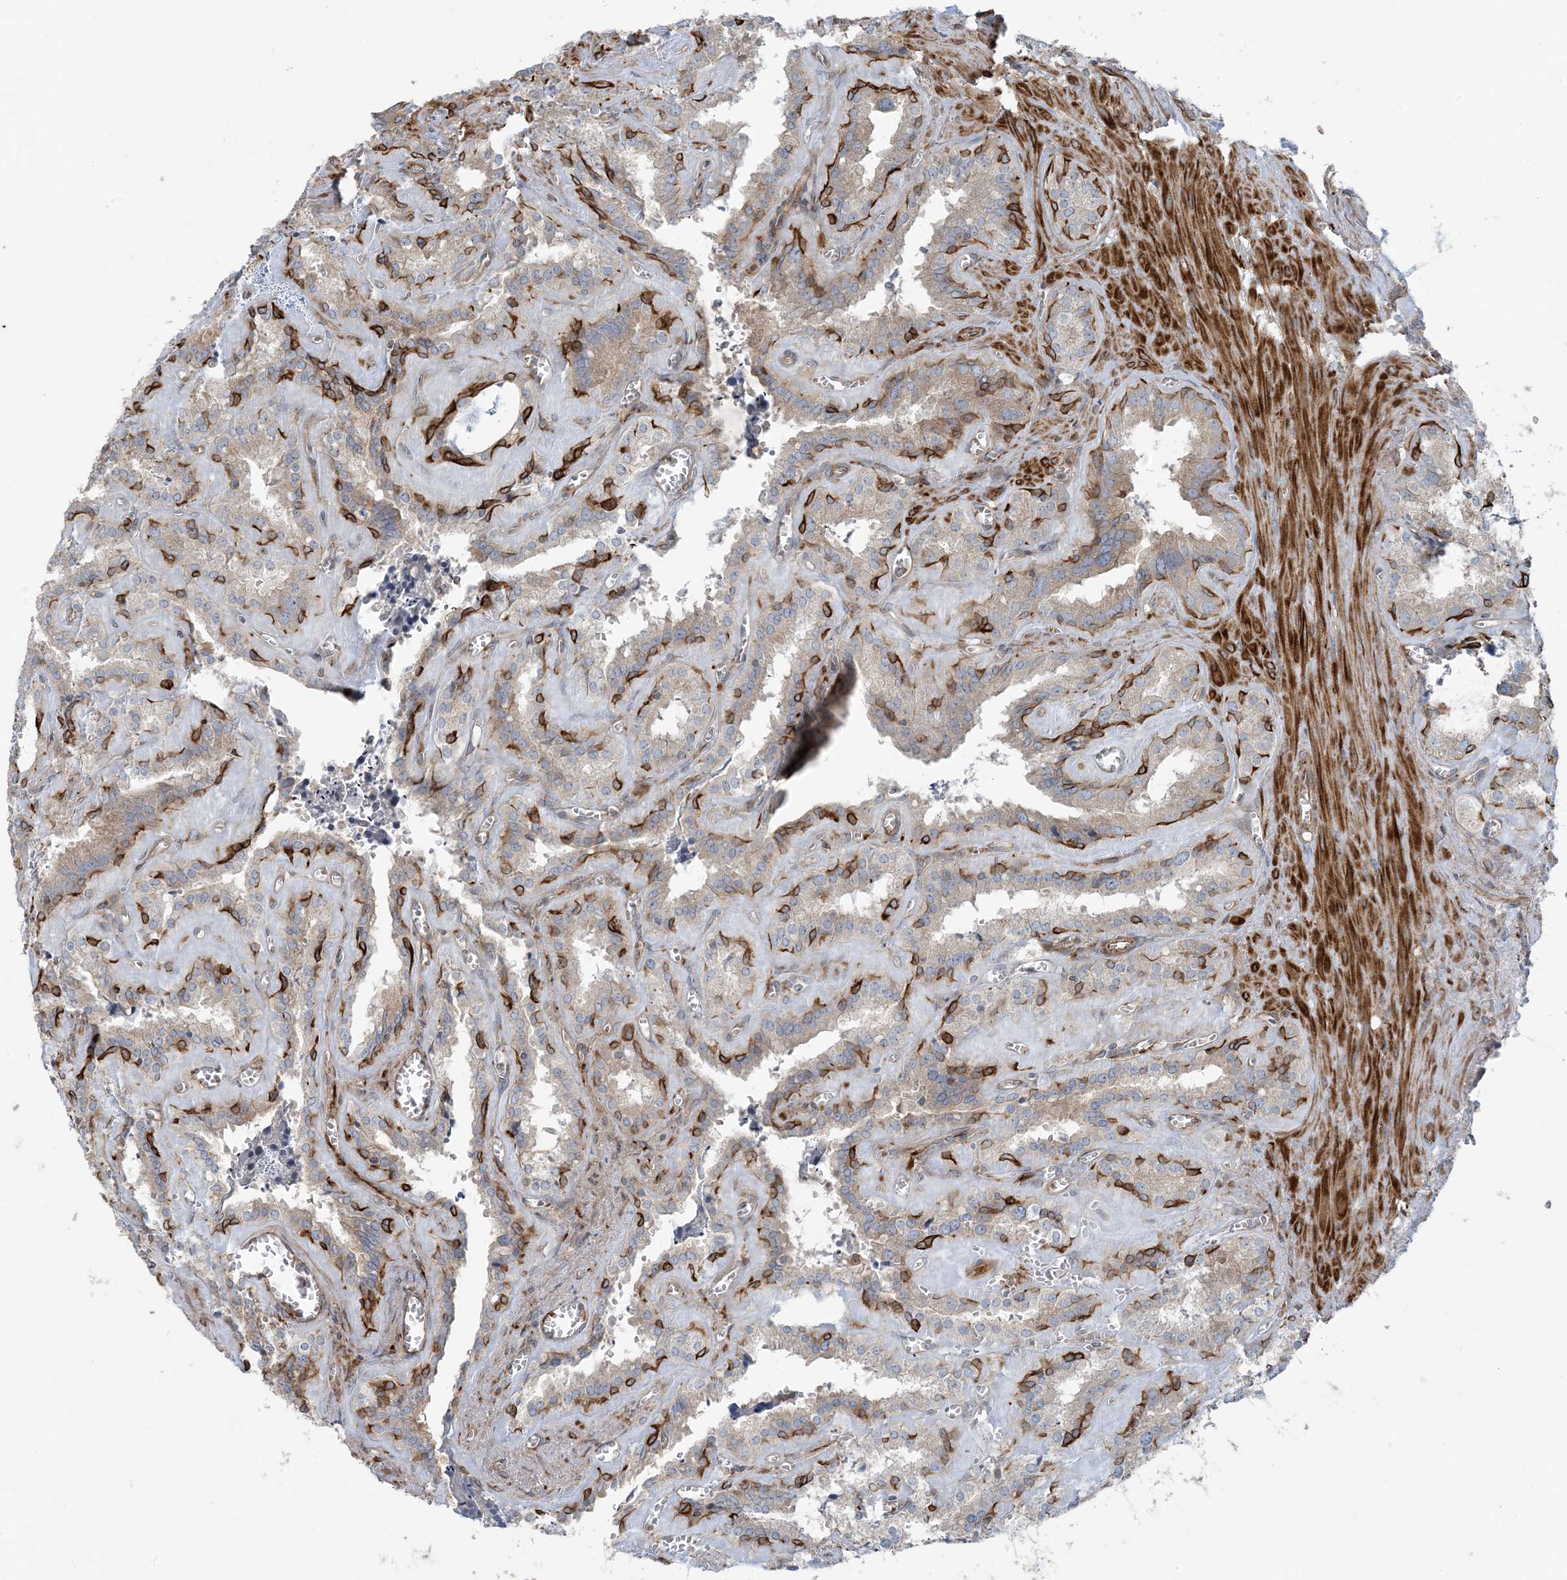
{"staining": {"intensity": "moderate", "quantity": ">75%", "location": "cytoplasmic/membranous"}, "tissue": "seminal vesicle", "cell_type": "Glandular cells", "image_type": "normal", "snomed": [{"axis": "morphology", "description": "Normal tissue, NOS"}, {"axis": "topography", "description": "Prostate"}, {"axis": "topography", "description": "Seminal veicle"}], "caption": "About >75% of glandular cells in benign human seminal vesicle display moderate cytoplasmic/membranous protein expression as visualized by brown immunohistochemical staining.", "gene": "PIK3R4", "patient": {"sex": "male", "age": 59}}